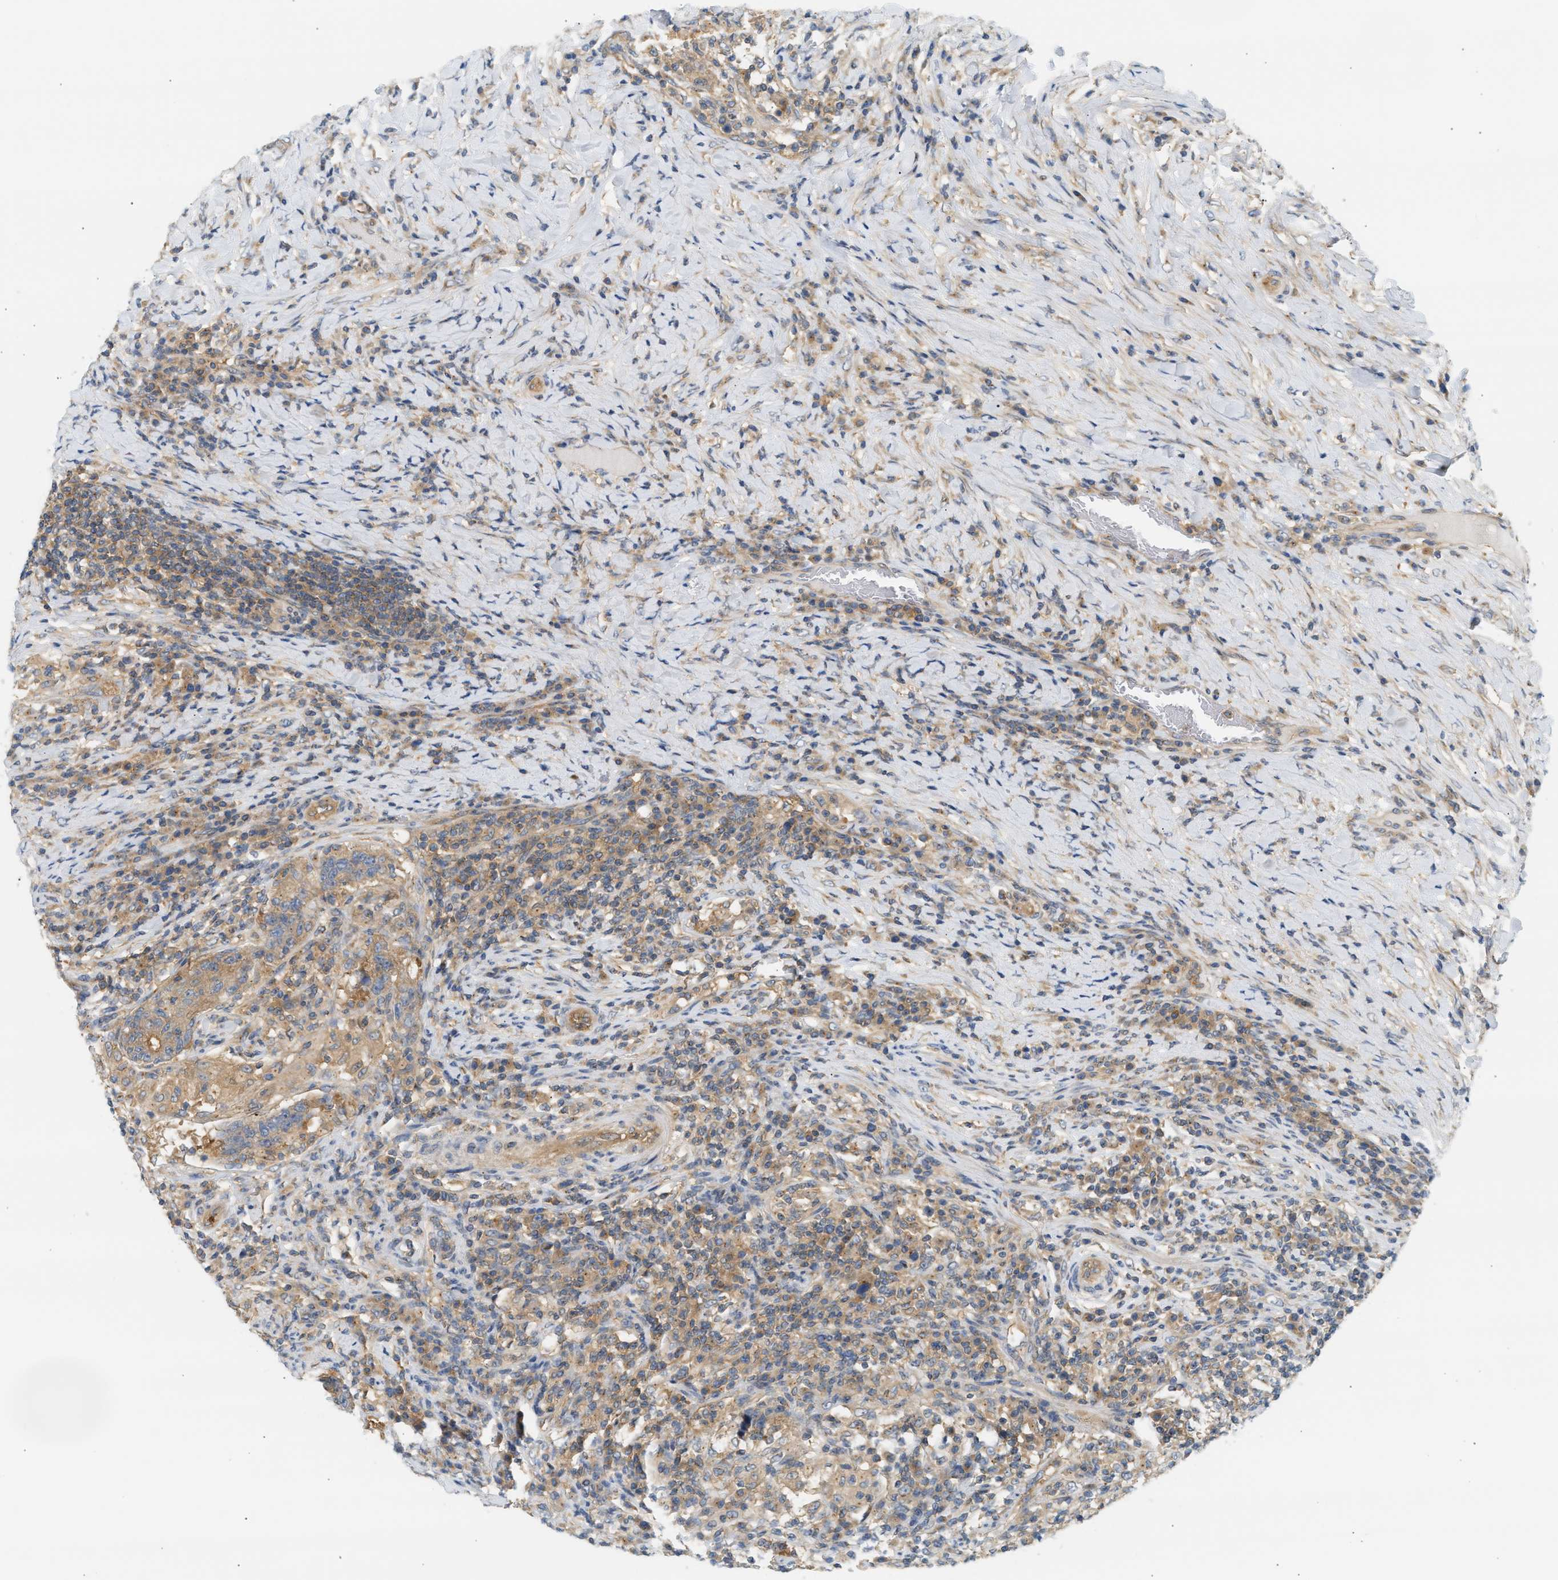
{"staining": {"intensity": "moderate", "quantity": ">75%", "location": "cytoplasmic/membranous"}, "tissue": "colorectal cancer", "cell_type": "Tumor cells", "image_type": "cancer", "snomed": [{"axis": "morphology", "description": "Normal tissue, NOS"}, {"axis": "morphology", "description": "Adenocarcinoma, NOS"}, {"axis": "topography", "description": "Colon"}], "caption": "A photomicrograph showing moderate cytoplasmic/membranous staining in approximately >75% of tumor cells in colorectal cancer, as visualized by brown immunohistochemical staining.", "gene": "PAFAH1B1", "patient": {"sex": "female", "age": 75}}